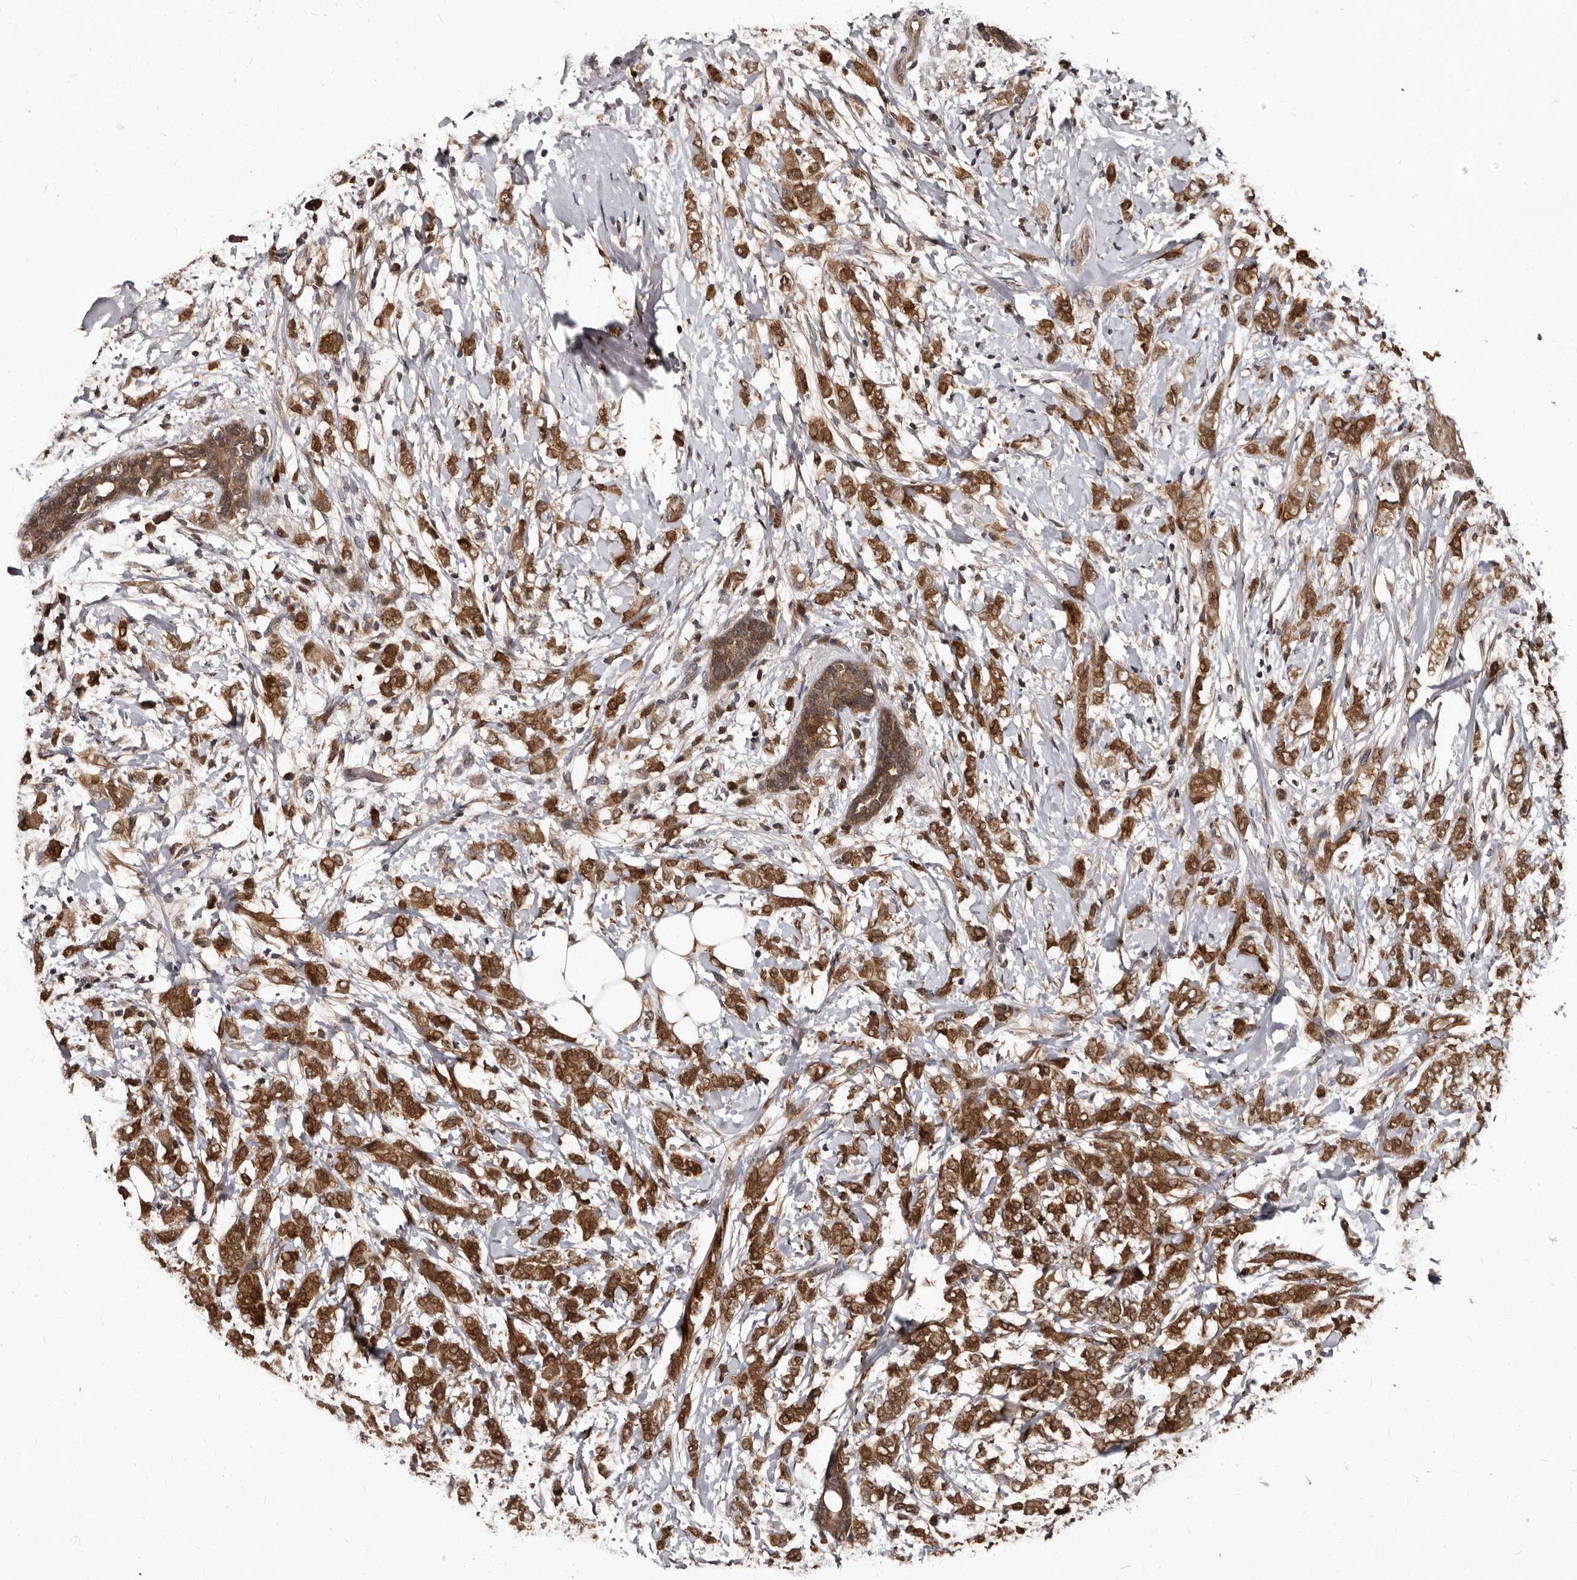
{"staining": {"intensity": "moderate", "quantity": ">75%", "location": "cytoplasmic/membranous"}, "tissue": "breast cancer", "cell_type": "Tumor cells", "image_type": "cancer", "snomed": [{"axis": "morphology", "description": "Normal tissue, NOS"}, {"axis": "morphology", "description": "Lobular carcinoma"}, {"axis": "topography", "description": "Breast"}], "caption": "Moderate cytoplasmic/membranous expression is present in approximately >75% of tumor cells in breast cancer (lobular carcinoma).", "gene": "PMVK", "patient": {"sex": "female", "age": 47}}